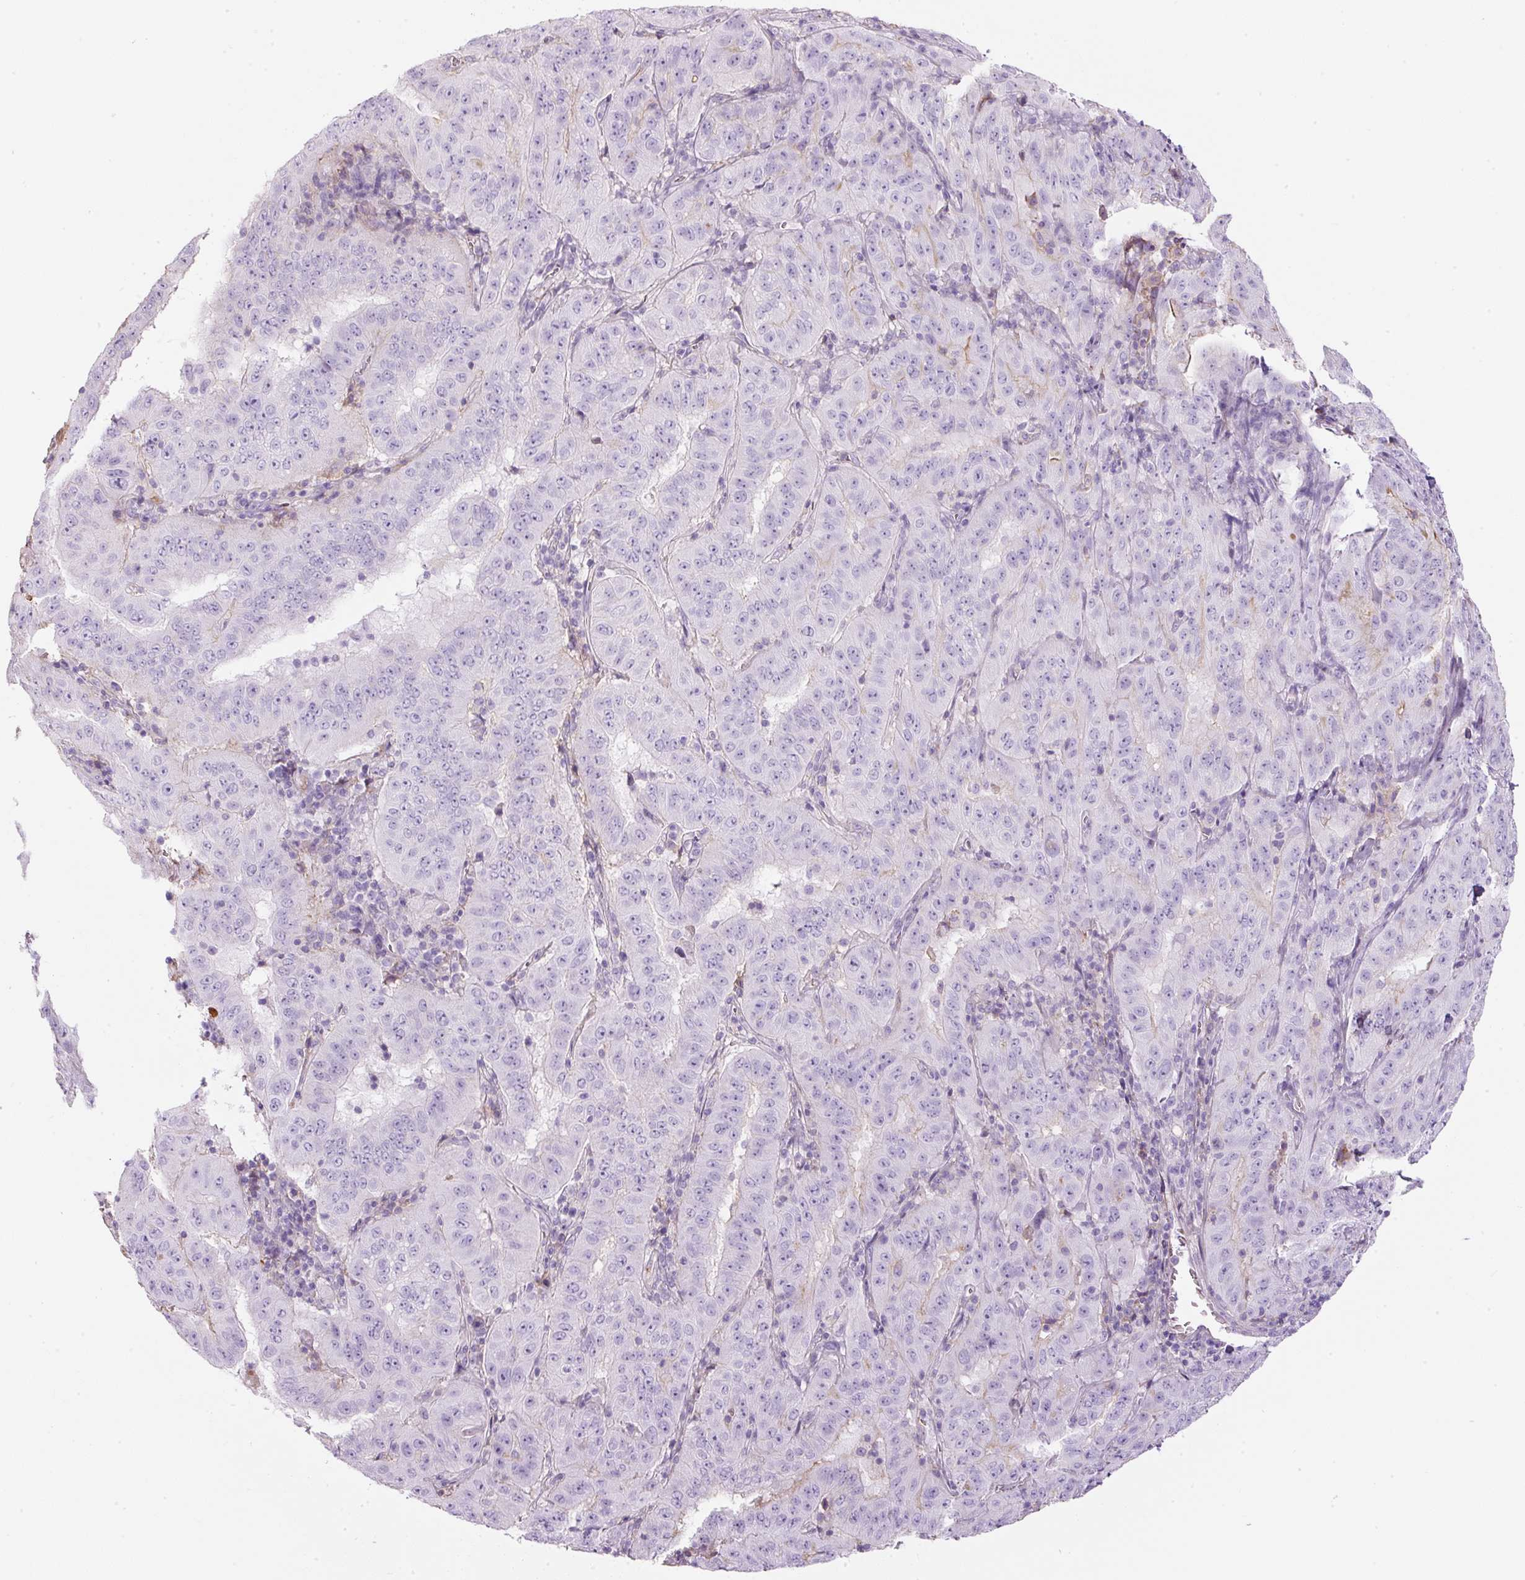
{"staining": {"intensity": "negative", "quantity": "none", "location": "none"}, "tissue": "pancreatic cancer", "cell_type": "Tumor cells", "image_type": "cancer", "snomed": [{"axis": "morphology", "description": "Adenocarcinoma, NOS"}, {"axis": "topography", "description": "Pancreas"}], "caption": "This is an immunohistochemistry image of pancreatic cancer. There is no expression in tumor cells.", "gene": "APOA1", "patient": {"sex": "male", "age": 63}}